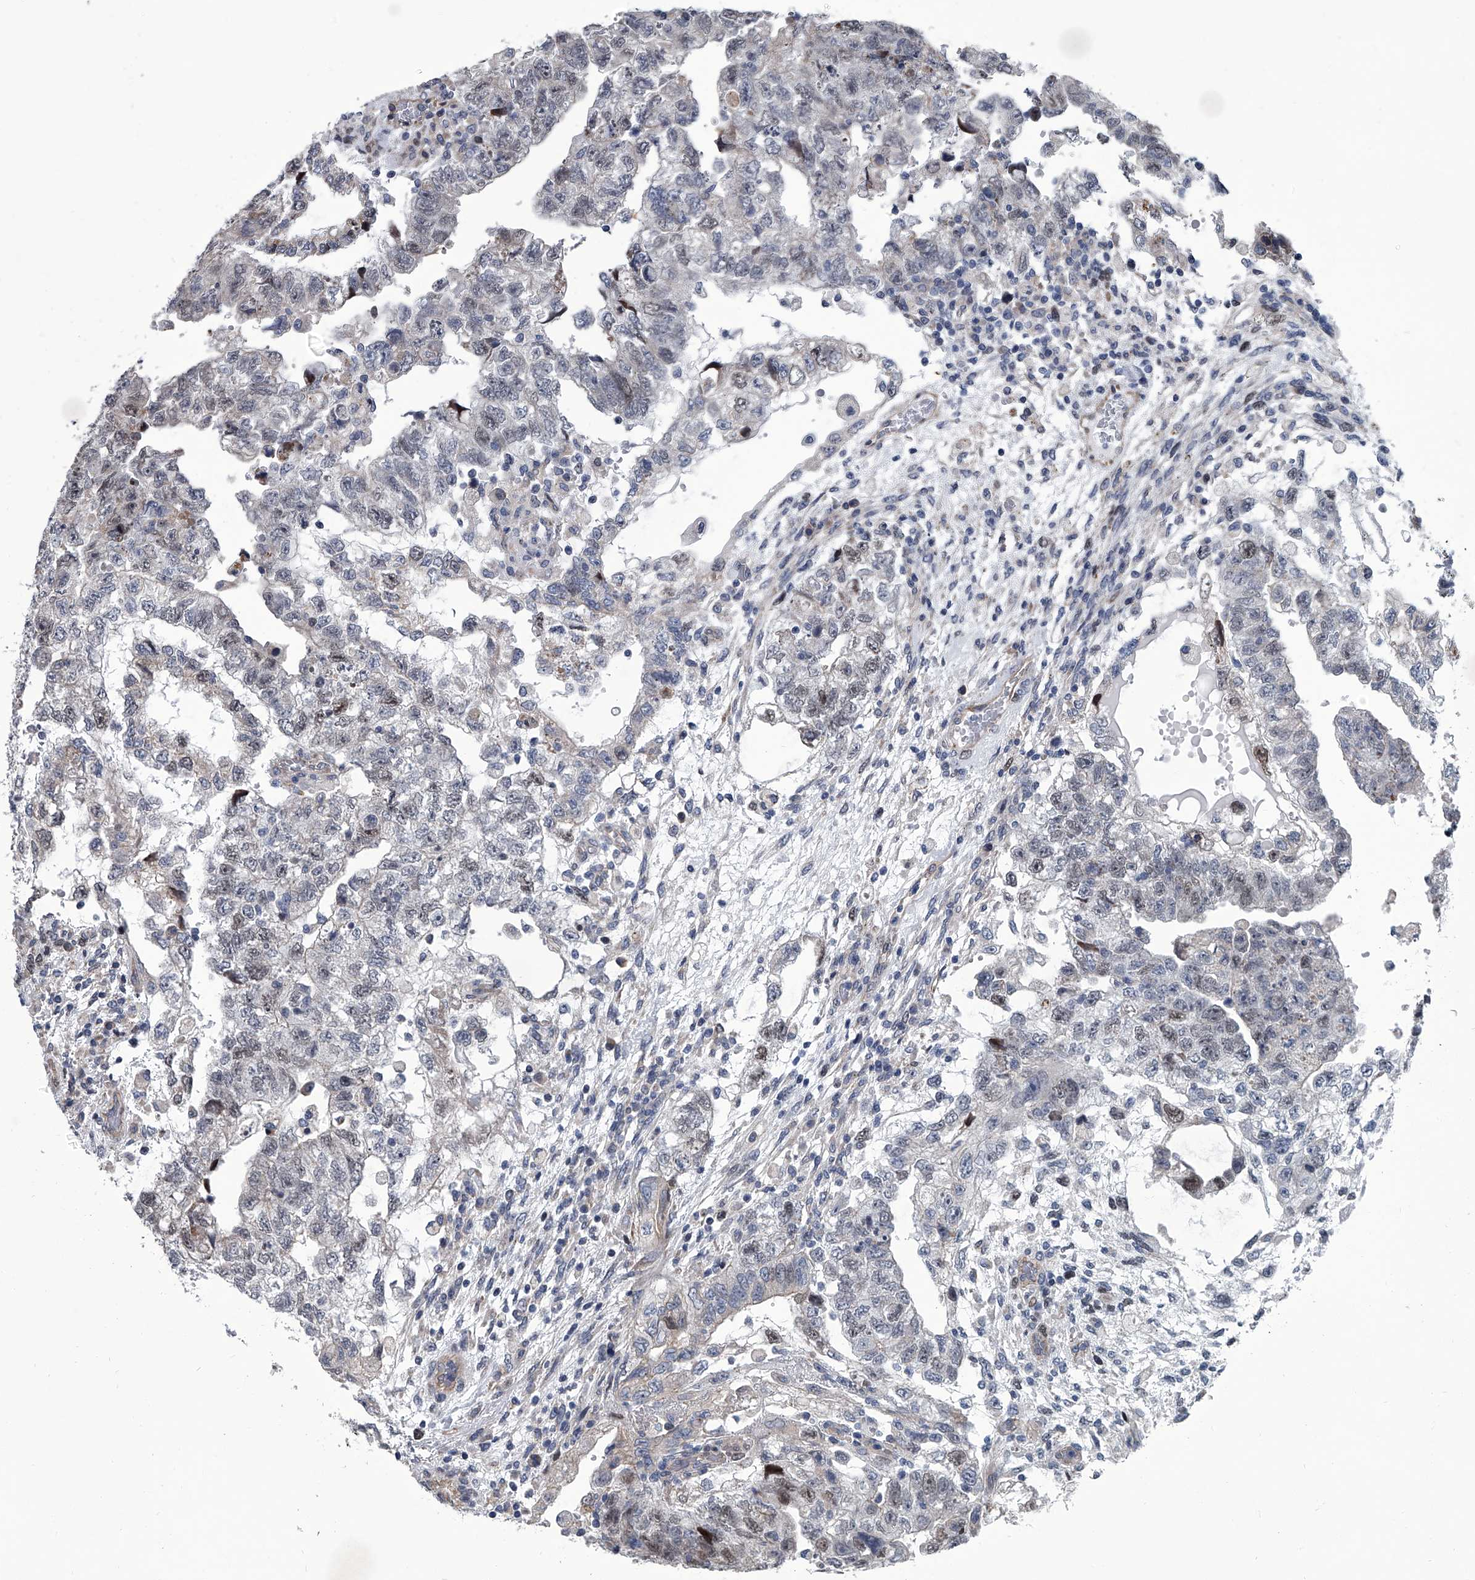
{"staining": {"intensity": "weak", "quantity": "<25%", "location": "nuclear"}, "tissue": "testis cancer", "cell_type": "Tumor cells", "image_type": "cancer", "snomed": [{"axis": "morphology", "description": "Carcinoma, Embryonal, NOS"}, {"axis": "topography", "description": "Testis"}], "caption": "The image exhibits no significant expression in tumor cells of testis cancer (embryonal carcinoma). (IHC, brightfield microscopy, high magnification).", "gene": "ABCG1", "patient": {"sex": "male", "age": 36}}